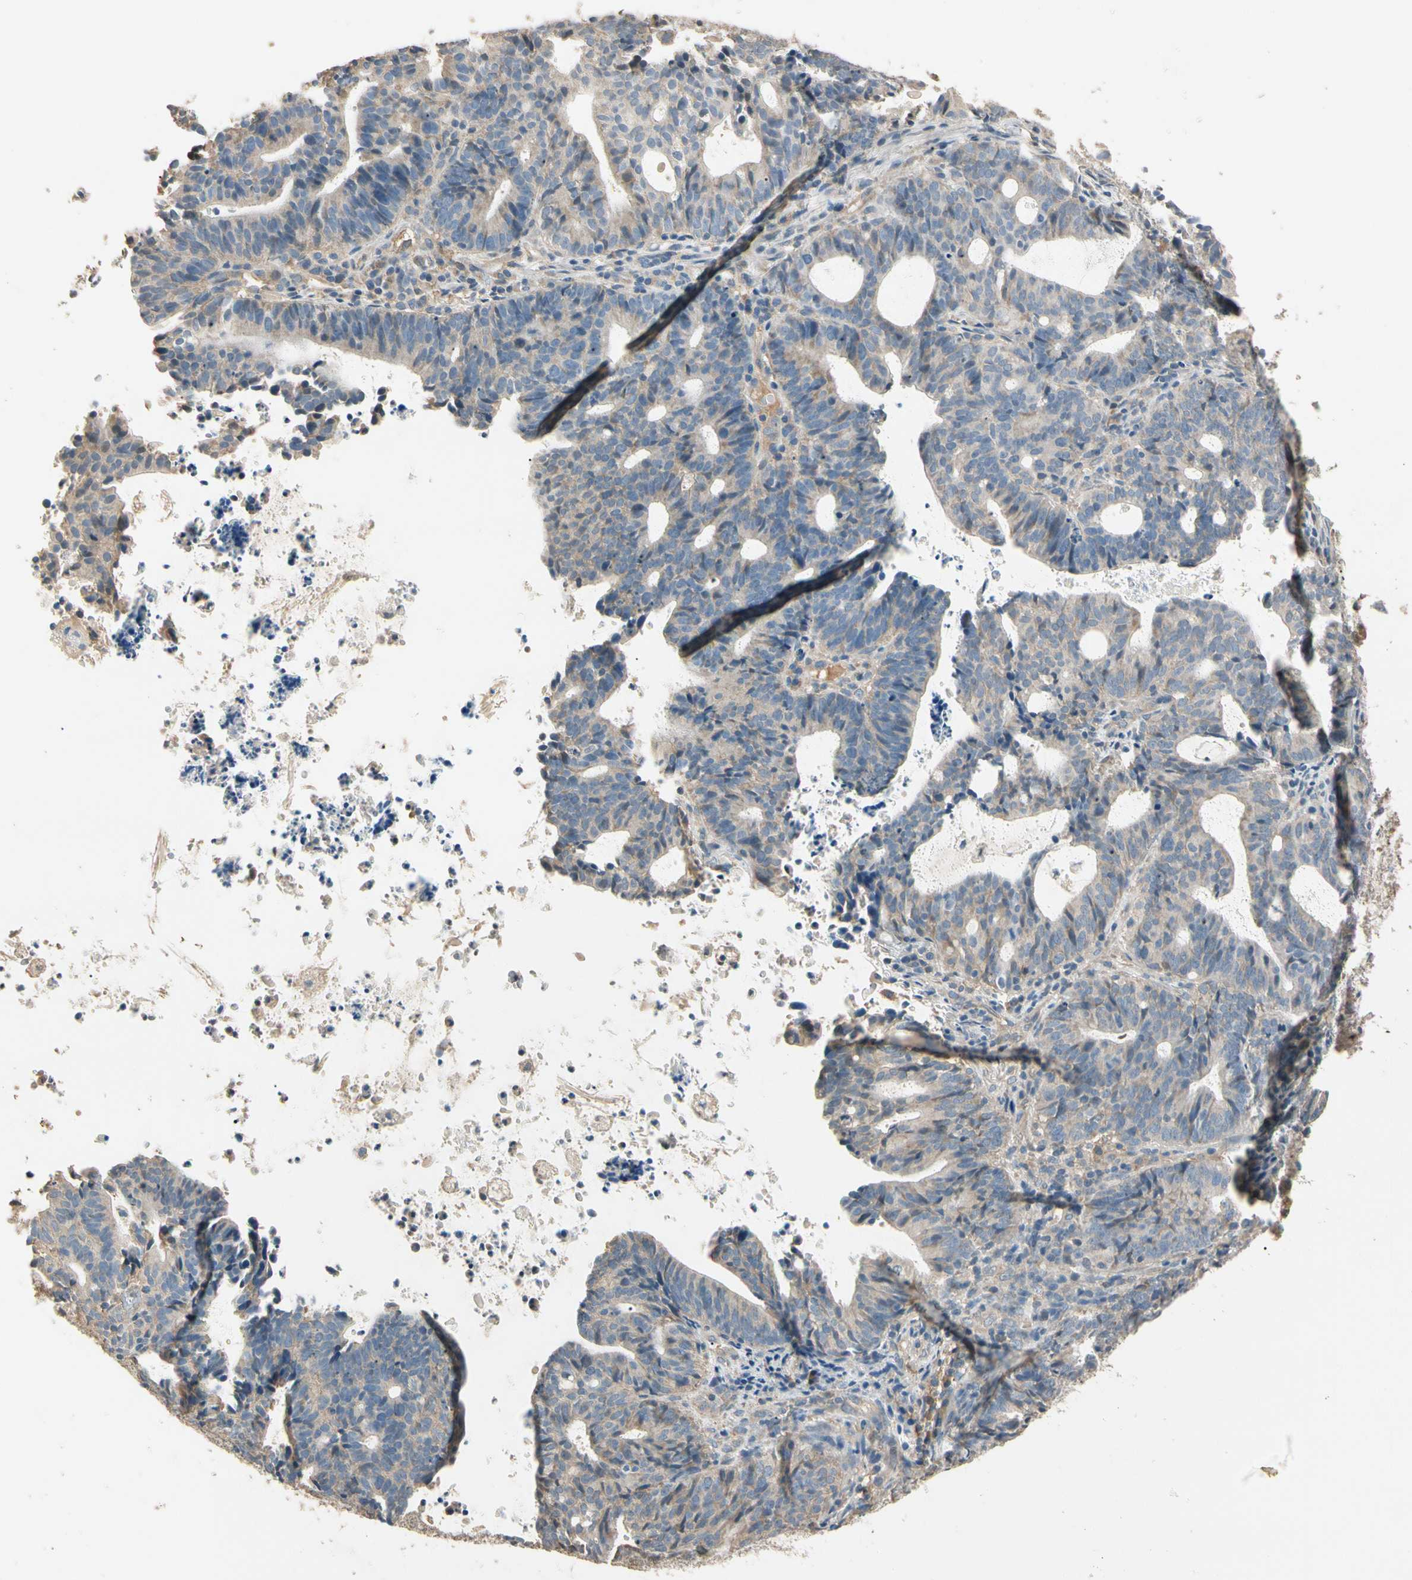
{"staining": {"intensity": "weak", "quantity": "25%-75%", "location": "cytoplasmic/membranous"}, "tissue": "endometrial cancer", "cell_type": "Tumor cells", "image_type": "cancer", "snomed": [{"axis": "morphology", "description": "Adenocarcinoma, NOS"}, {"axis": "topography", "description": "Uterus"}], "caption": "This histopathology image exhibits endometrial adenocarcinoma stained with immunohistochemistry to label a protein in brown. The cytoplasmic/membranous of tumor cells show weak positivity for the protein. Nuclei are counter-stained blue.", "gene": "CDH6", "patient": {"sex": "female", "age": 83}}